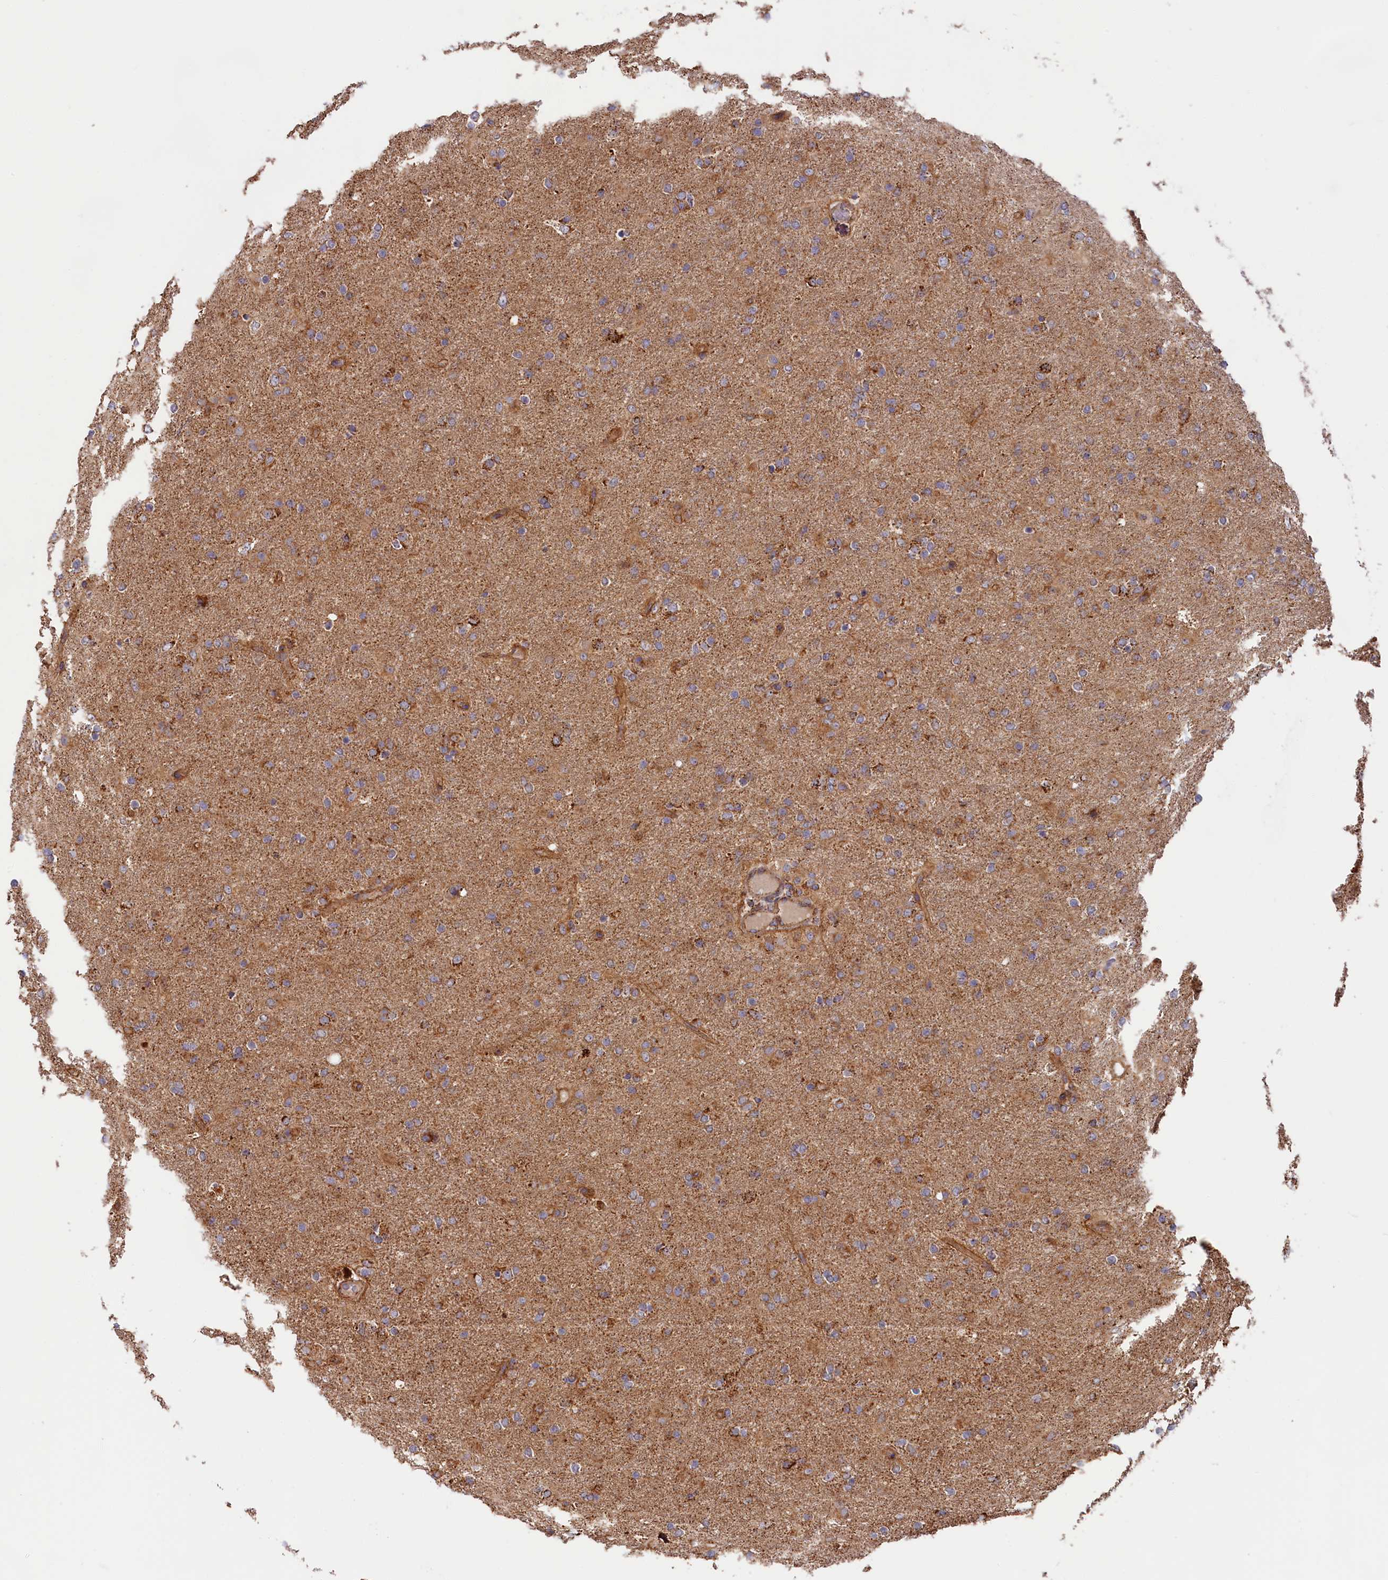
{"staining": {"intensity": "weak", "quantity": "<25%", "location": "cytoplasmic/membranous"}, "tissue": "glioma", "cell_type": "Tumor cells", "image_type": "cancer", "snomed": [{"axis": "morphology", "description": "Glioma, malignant, Low grade"}, {"axis": "topography", "description": "Brain"}], "caption": "Immunohistochemistry photomicrograph of glioma stained for a protein (brown), which shows no positivity in tumor cells.", "gene": "MACROD1", "patient": {"sex": "male", "age": 65}}